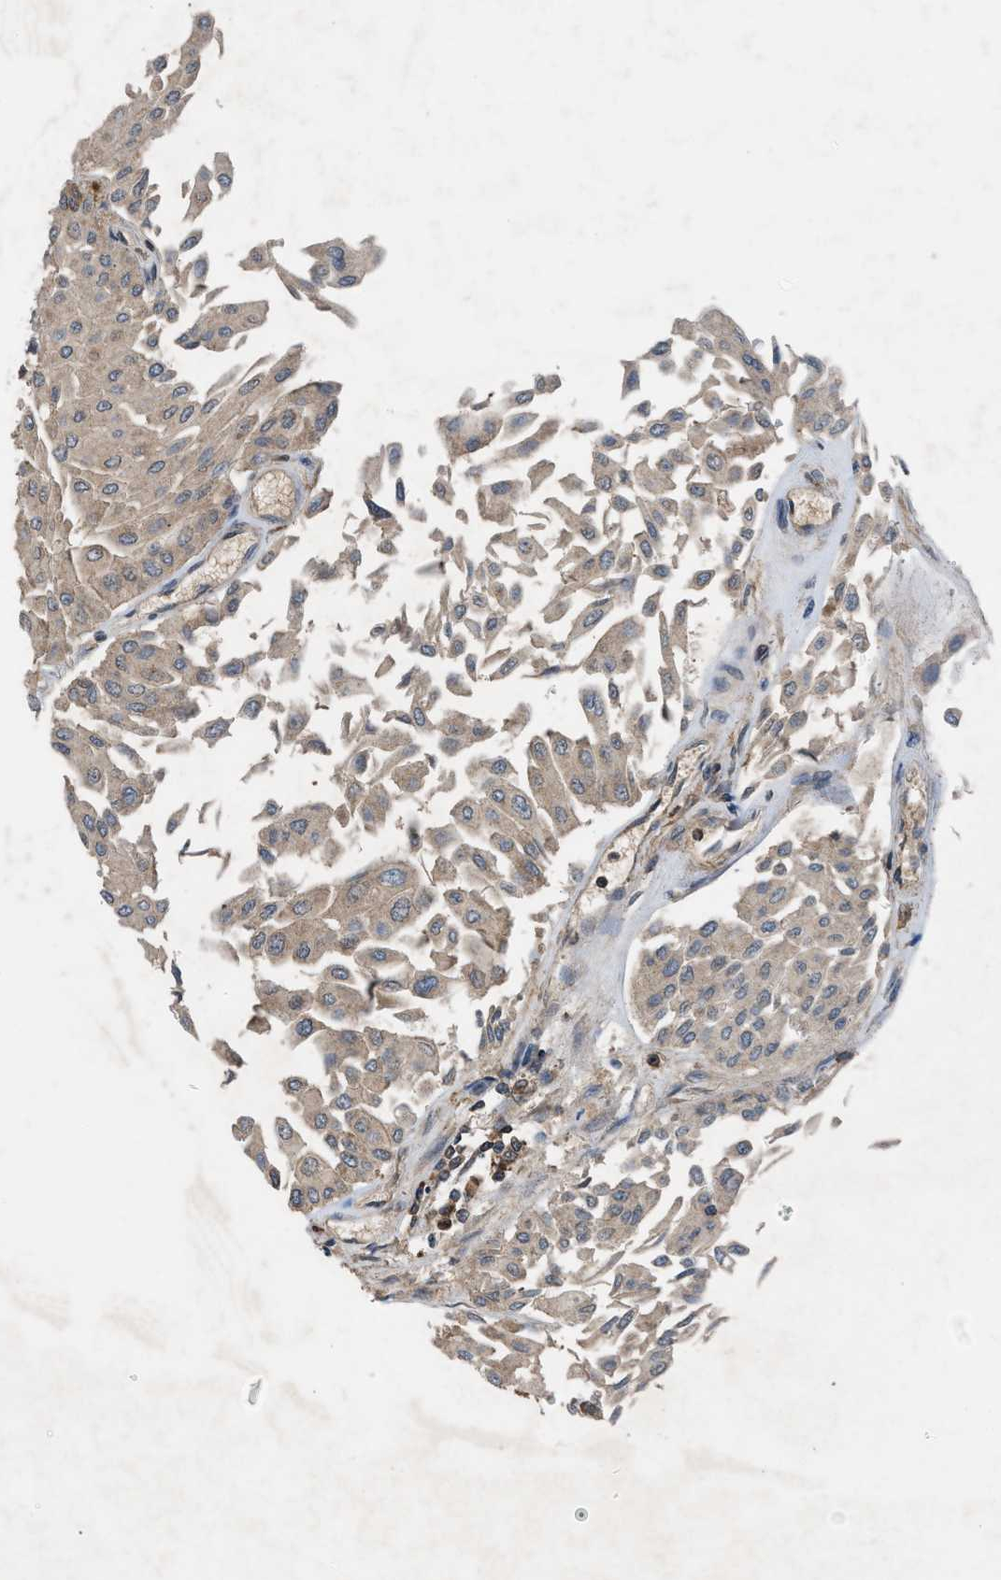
{"staining": {"intensity": "weak", "quantity": ">75%", "location": "cytoplasmic/membranous"}, "tissue": "urothelial cancer", "cell_type": "Tumor cells", "image_type": "cancer", "snomed": [{"axis": "morphology", "description": "Urothelial carcinoma, Low grade"}, {"axis": "topography", "description": "Urinary bladder"}], "caption": "Immunohistochemical staining of low-grade urothelial carcinoma shows low levels of weak cytoplasmic/membranous protein staining in about >75% of tumor cells.", "gene": "OXSR1", "patient": {"sex": "female", "age": 60}}